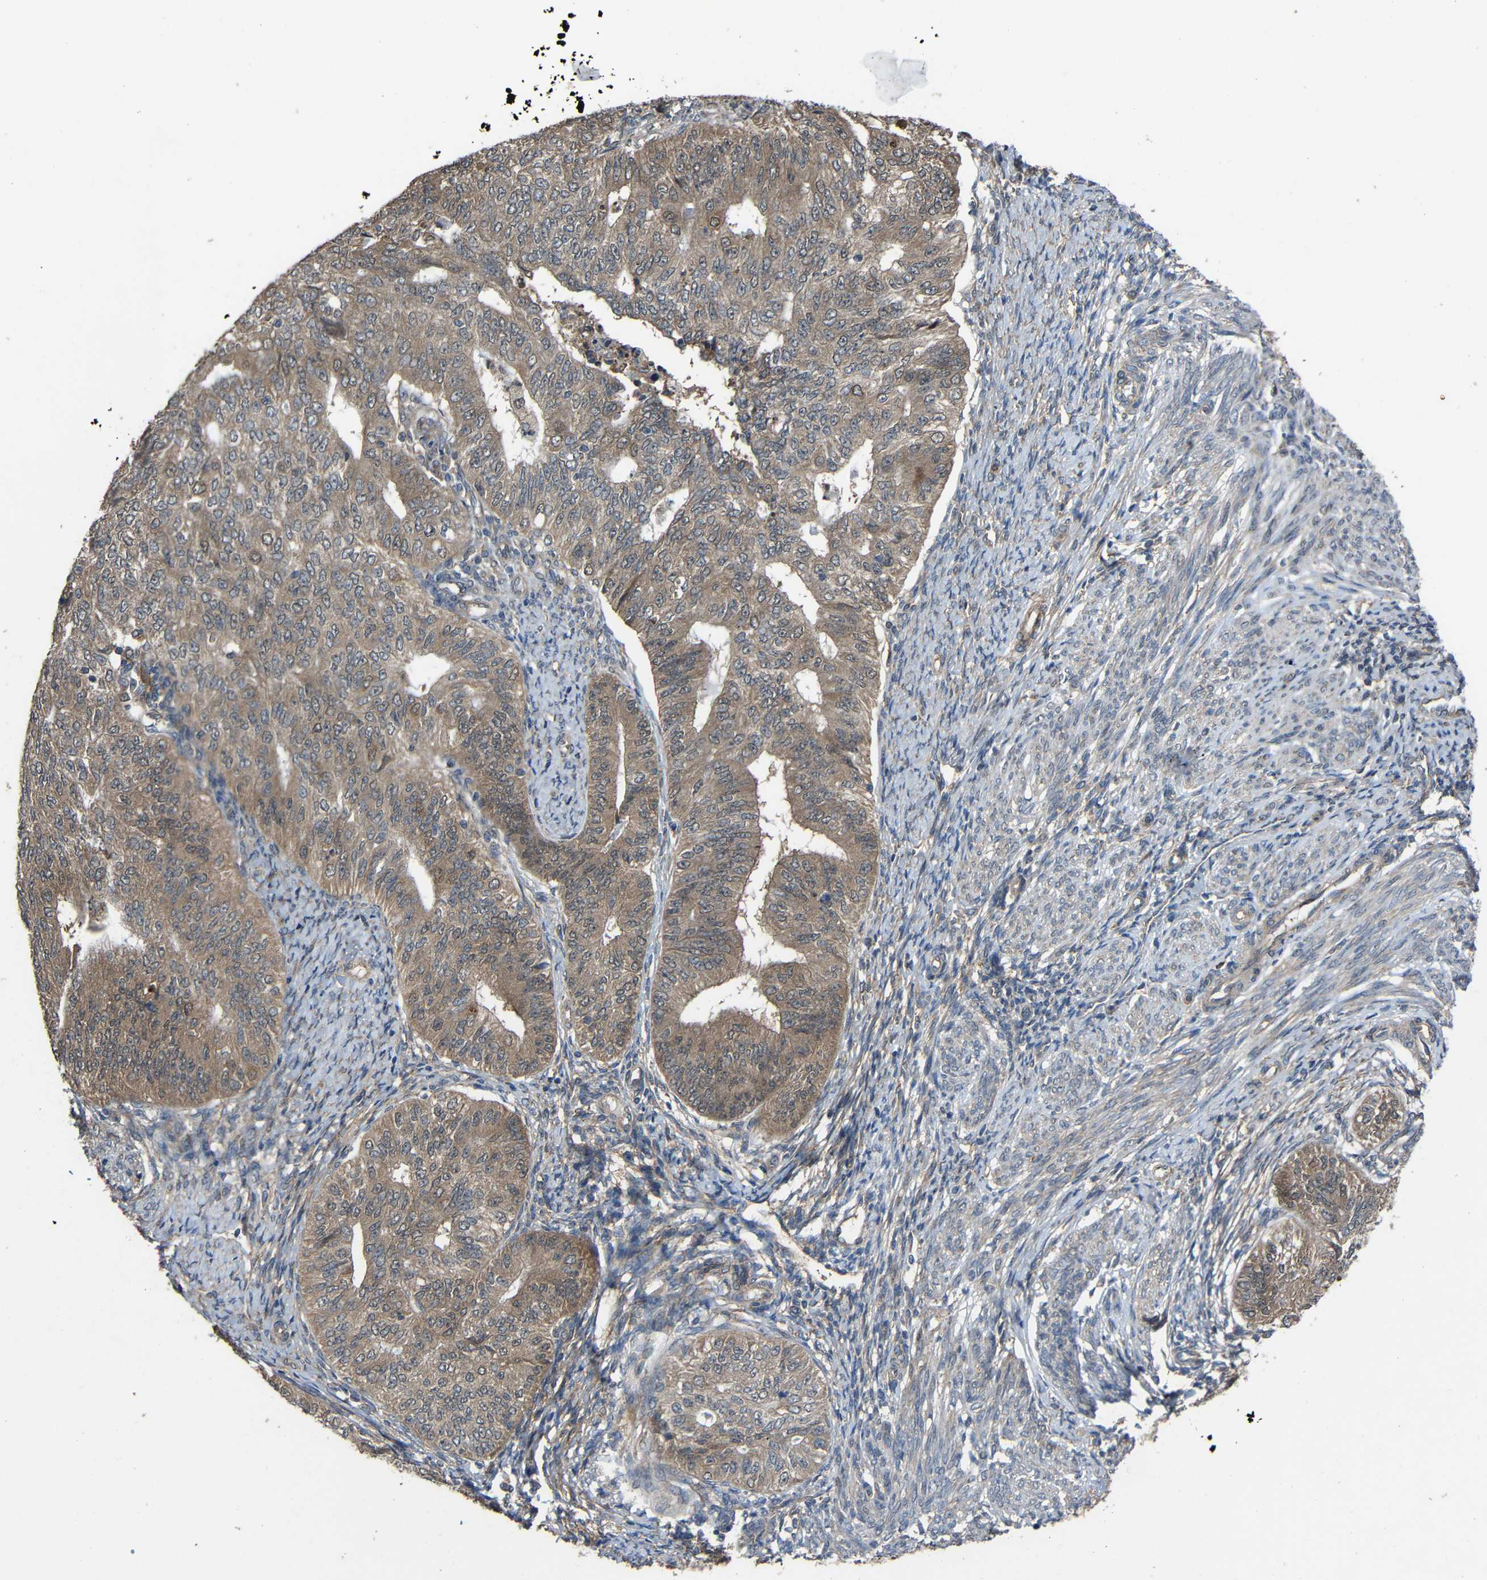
{"staining": {"intensity": "moderate", "quantity": ">75%", "location": "cytoplasmic/membranous"}, "tissue": "endometrial cancer", "cell_type": "Tumor cells", "image_type": "cancer", "snomed": [{"axis": "morphology", "description": "Adenocarcinoma, NOS"}, {"axis": "topography", "description": "Endometrium"}], "caption": "Immunohistochemistry photomicrograph of endometrial adenocarcinoma stained for a protein (brown), which reveals medium levels of moderate cytoplasmic/membranous positivity in about >75% of tumor cells.", "gene": "CHST9", "patient": {"sex": "female", "age": 32}}